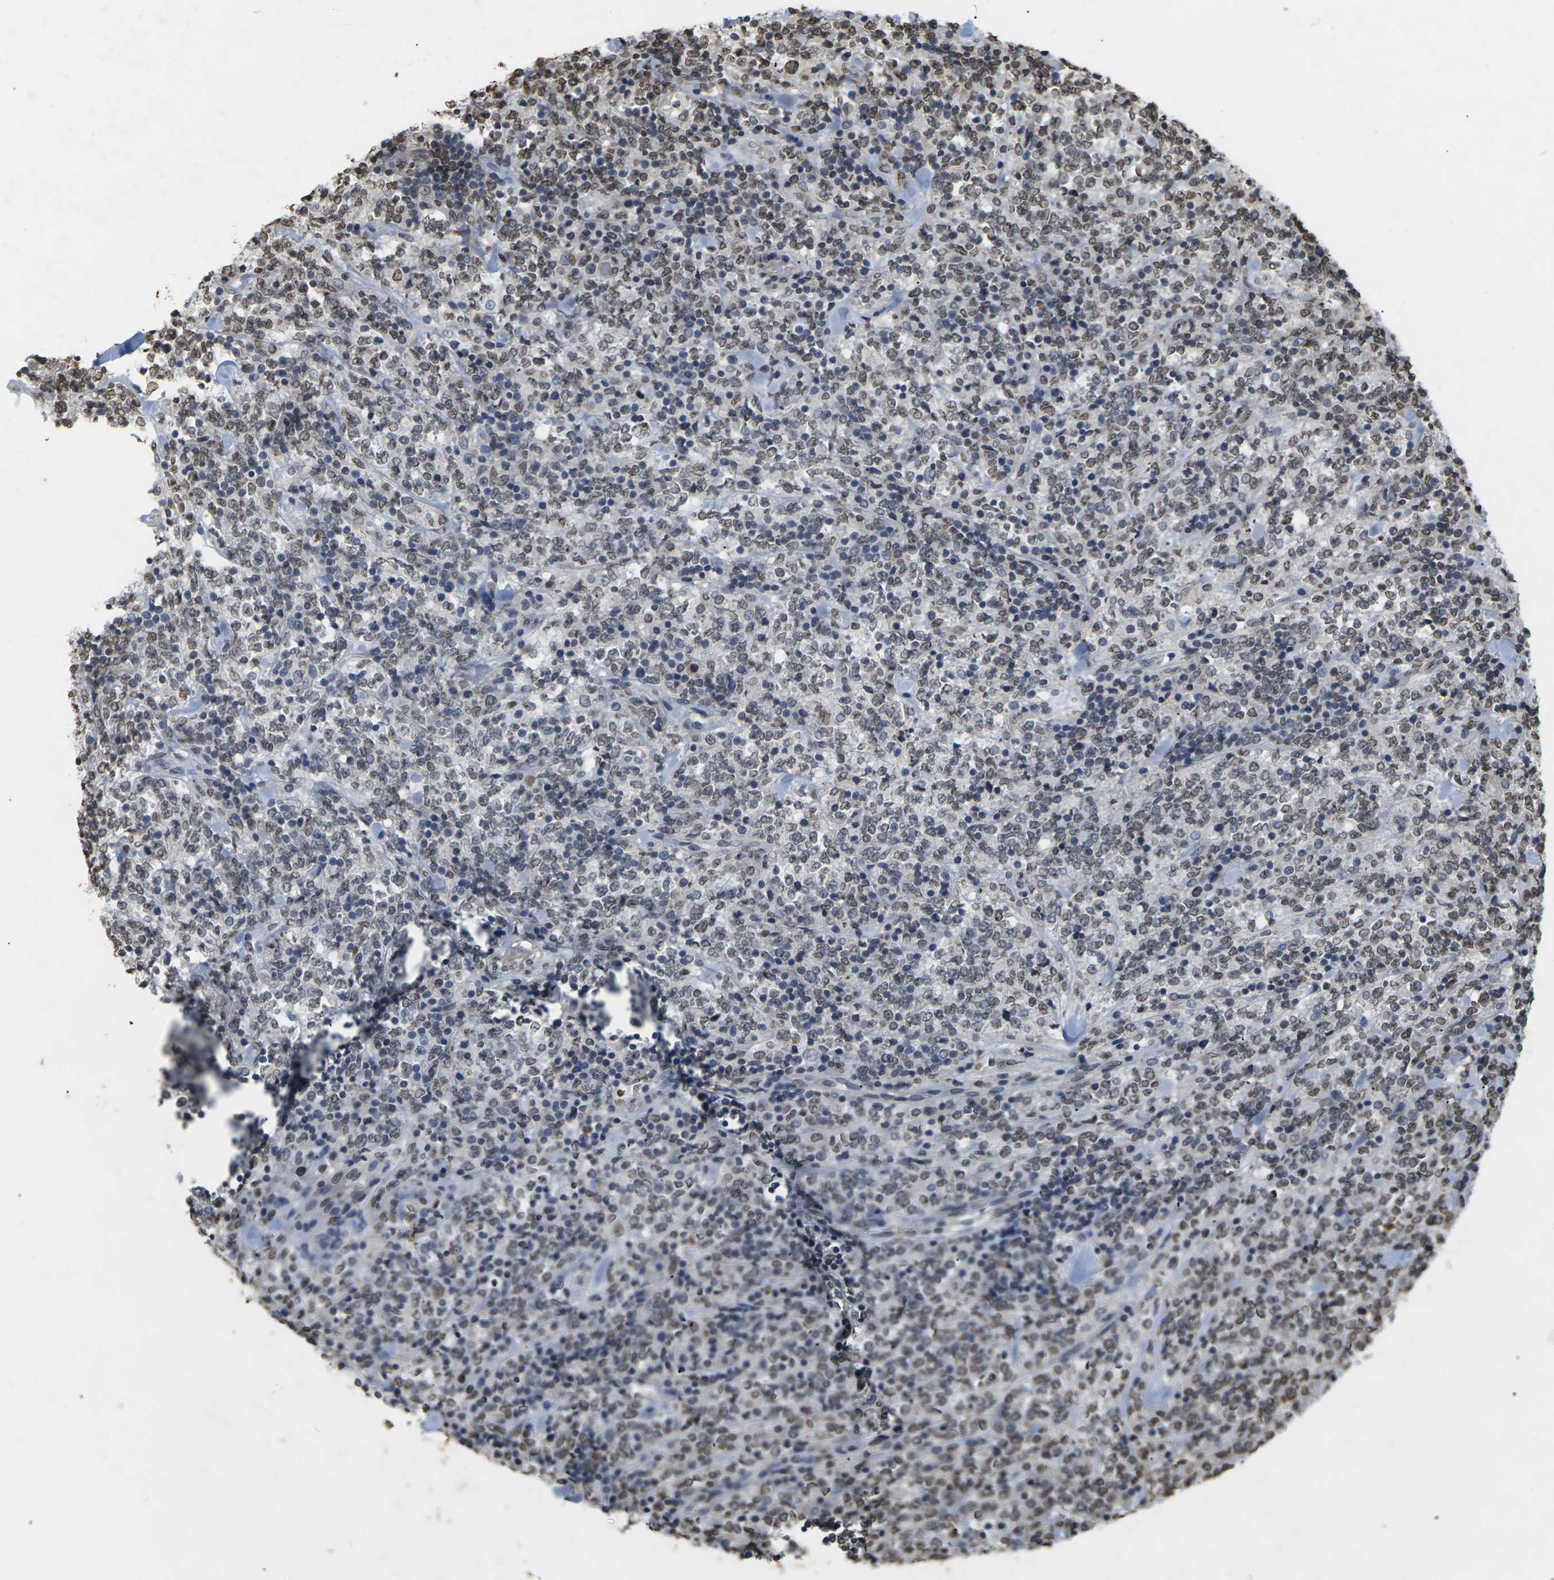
{"staining": {"intensity": "weak", "quantity": "25%-75%", "location": "nuclear"}, "tissue": "lymphoma", "cell_type": "Tumor cells", "image_type": "cancer", "snomed": [{"axis": "morphology", "description": "Malignant lymphoma, non-Hodgkin's type, High grade"}, {"axis": "topography", "description": "Soft tissue"}], "caption": "Immunohistochemical staining of human lymphoma exhibits low levels of weak nuclear positivity in approximately 25%-75% of tumor cells.", "gene": "EMSY", "patient": {"sex": "male", "age": 18}}